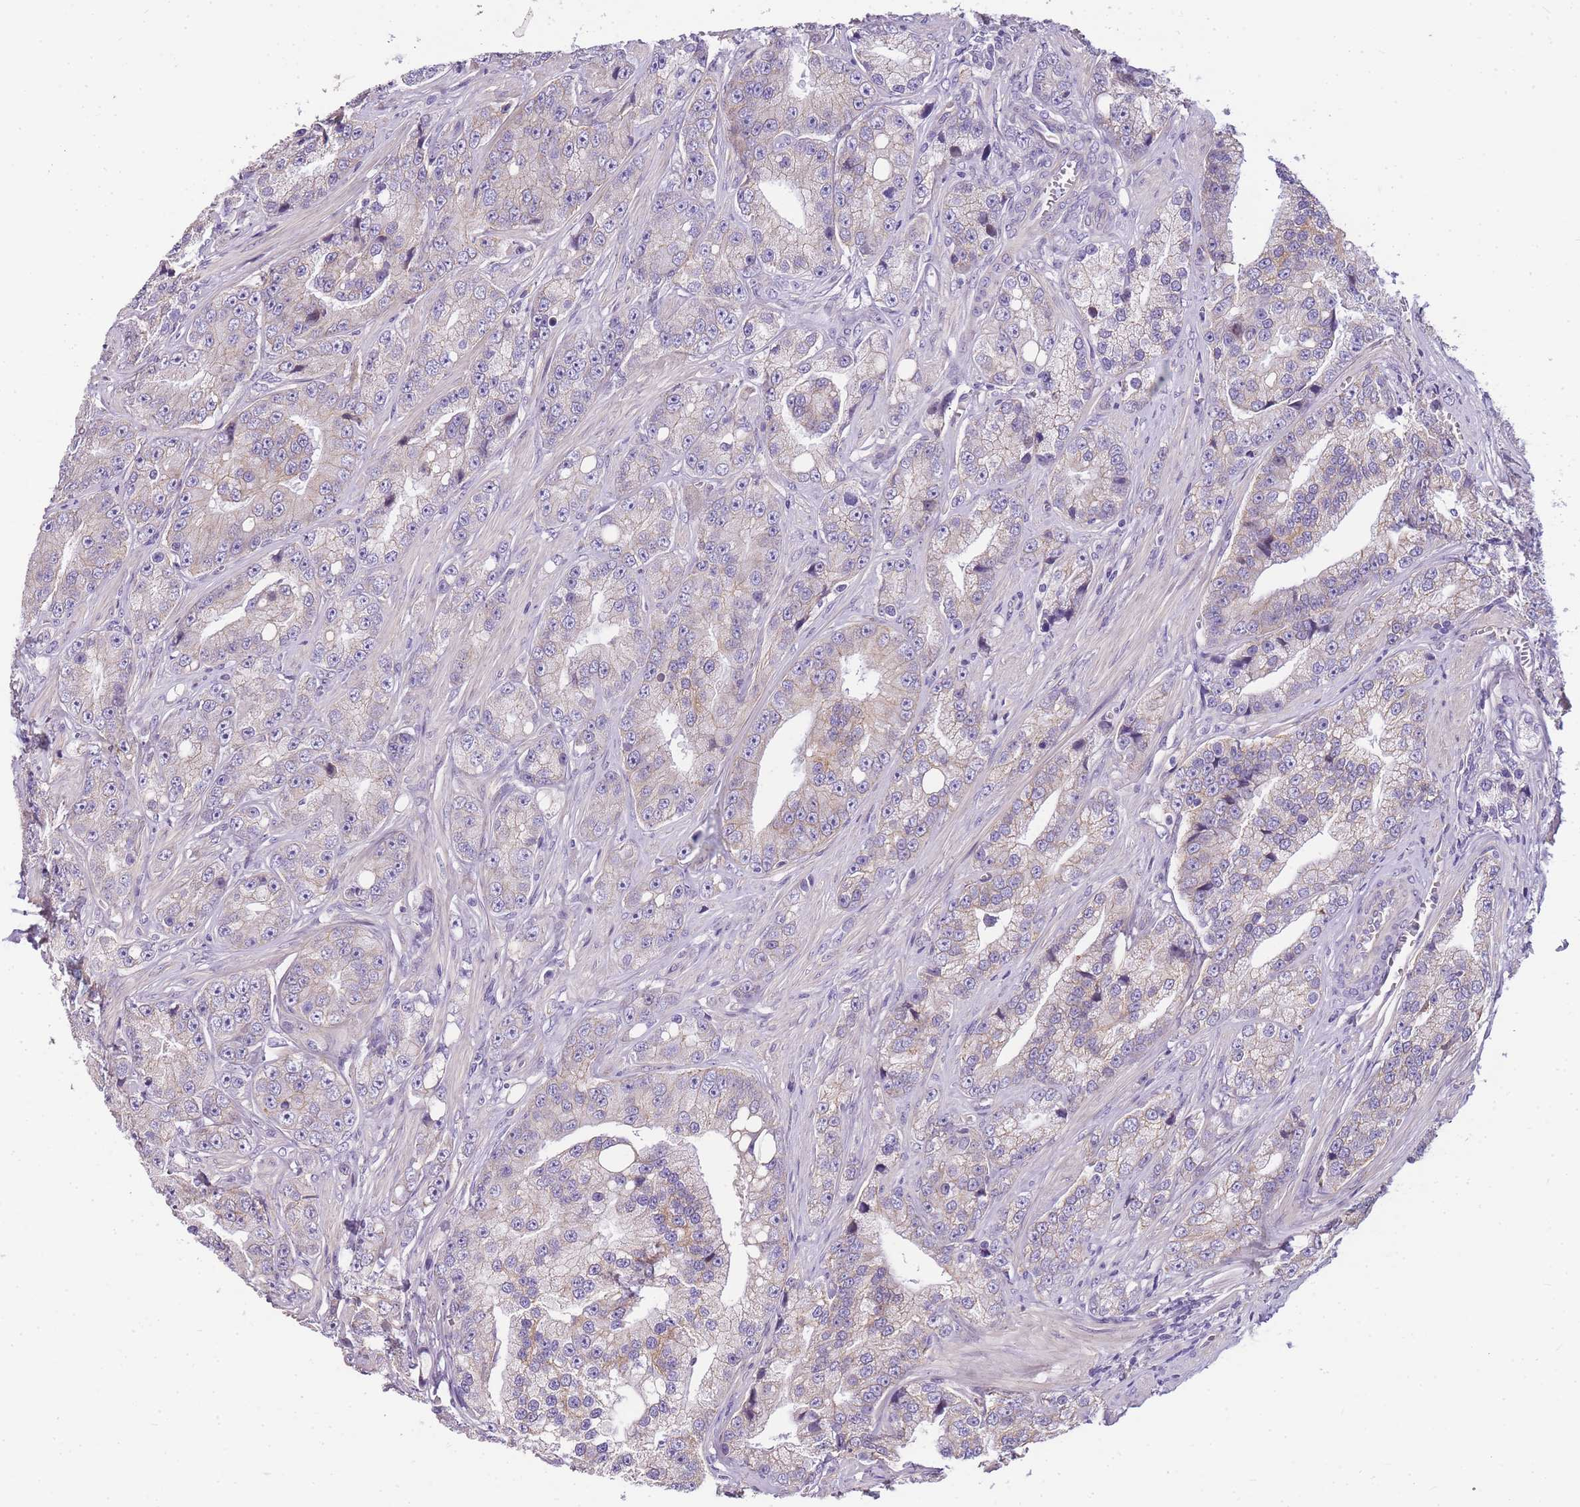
{"staining": {"intensity": "negative", "quantity": "none", "location": "none"}, "tissue": "prostate cancer", "cell_type": "Tumor cells", "image_type": "cancer", "snomed": [{"axis": "morphology", "description": "Adenocarcinoma, High grade"}, {"axis": "topography", "description": "Prostate"}], "caption": "Immunohistochemistry (IHC) photomicrograph of human prostate high-grade adenocarcinoma stained for a protein (brown), which shows no positivity in tumor cells.", "gene": "CLBA1", "patient": {"sex": "male", "age": 74}}